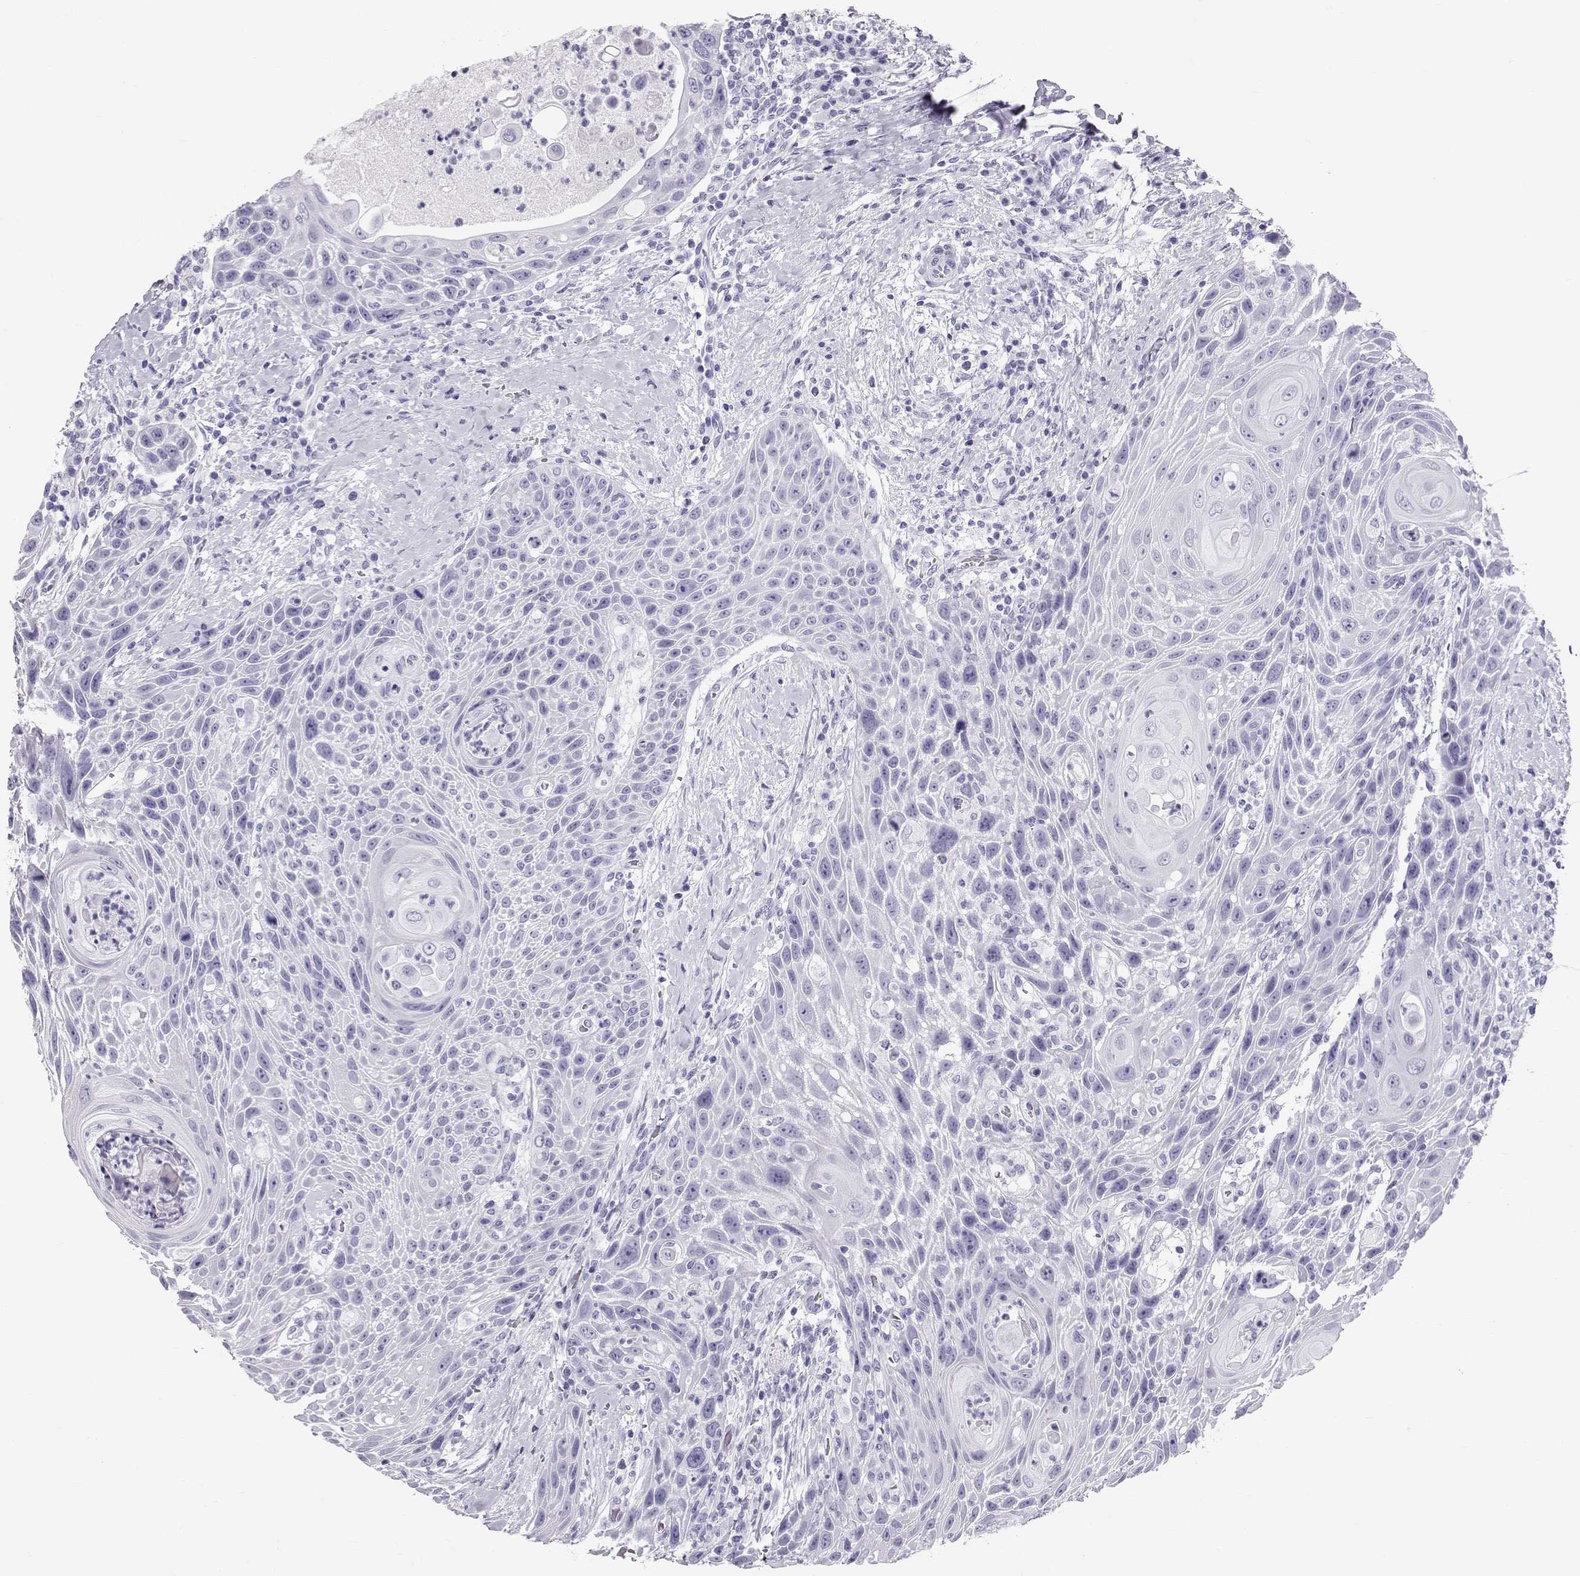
{"staining": {"intensity": "negative", "quantity": "none", "location": "none"}, "tissue": "head and neck cancer", "cell_type": "Tumor cells", "image_type": "cancer", "snomed": [{"axis": "morphology", "description": "Squamous cell carcinoma, NOS"}, {"axis": "topography", "description": "Head-Neck"}], "caption": "Tumor cells are negative for brown protein staining in squamous cell carcinoma (head and neck).", "gene": "RD3", "patient": {"sex": "male", "age": 69}}